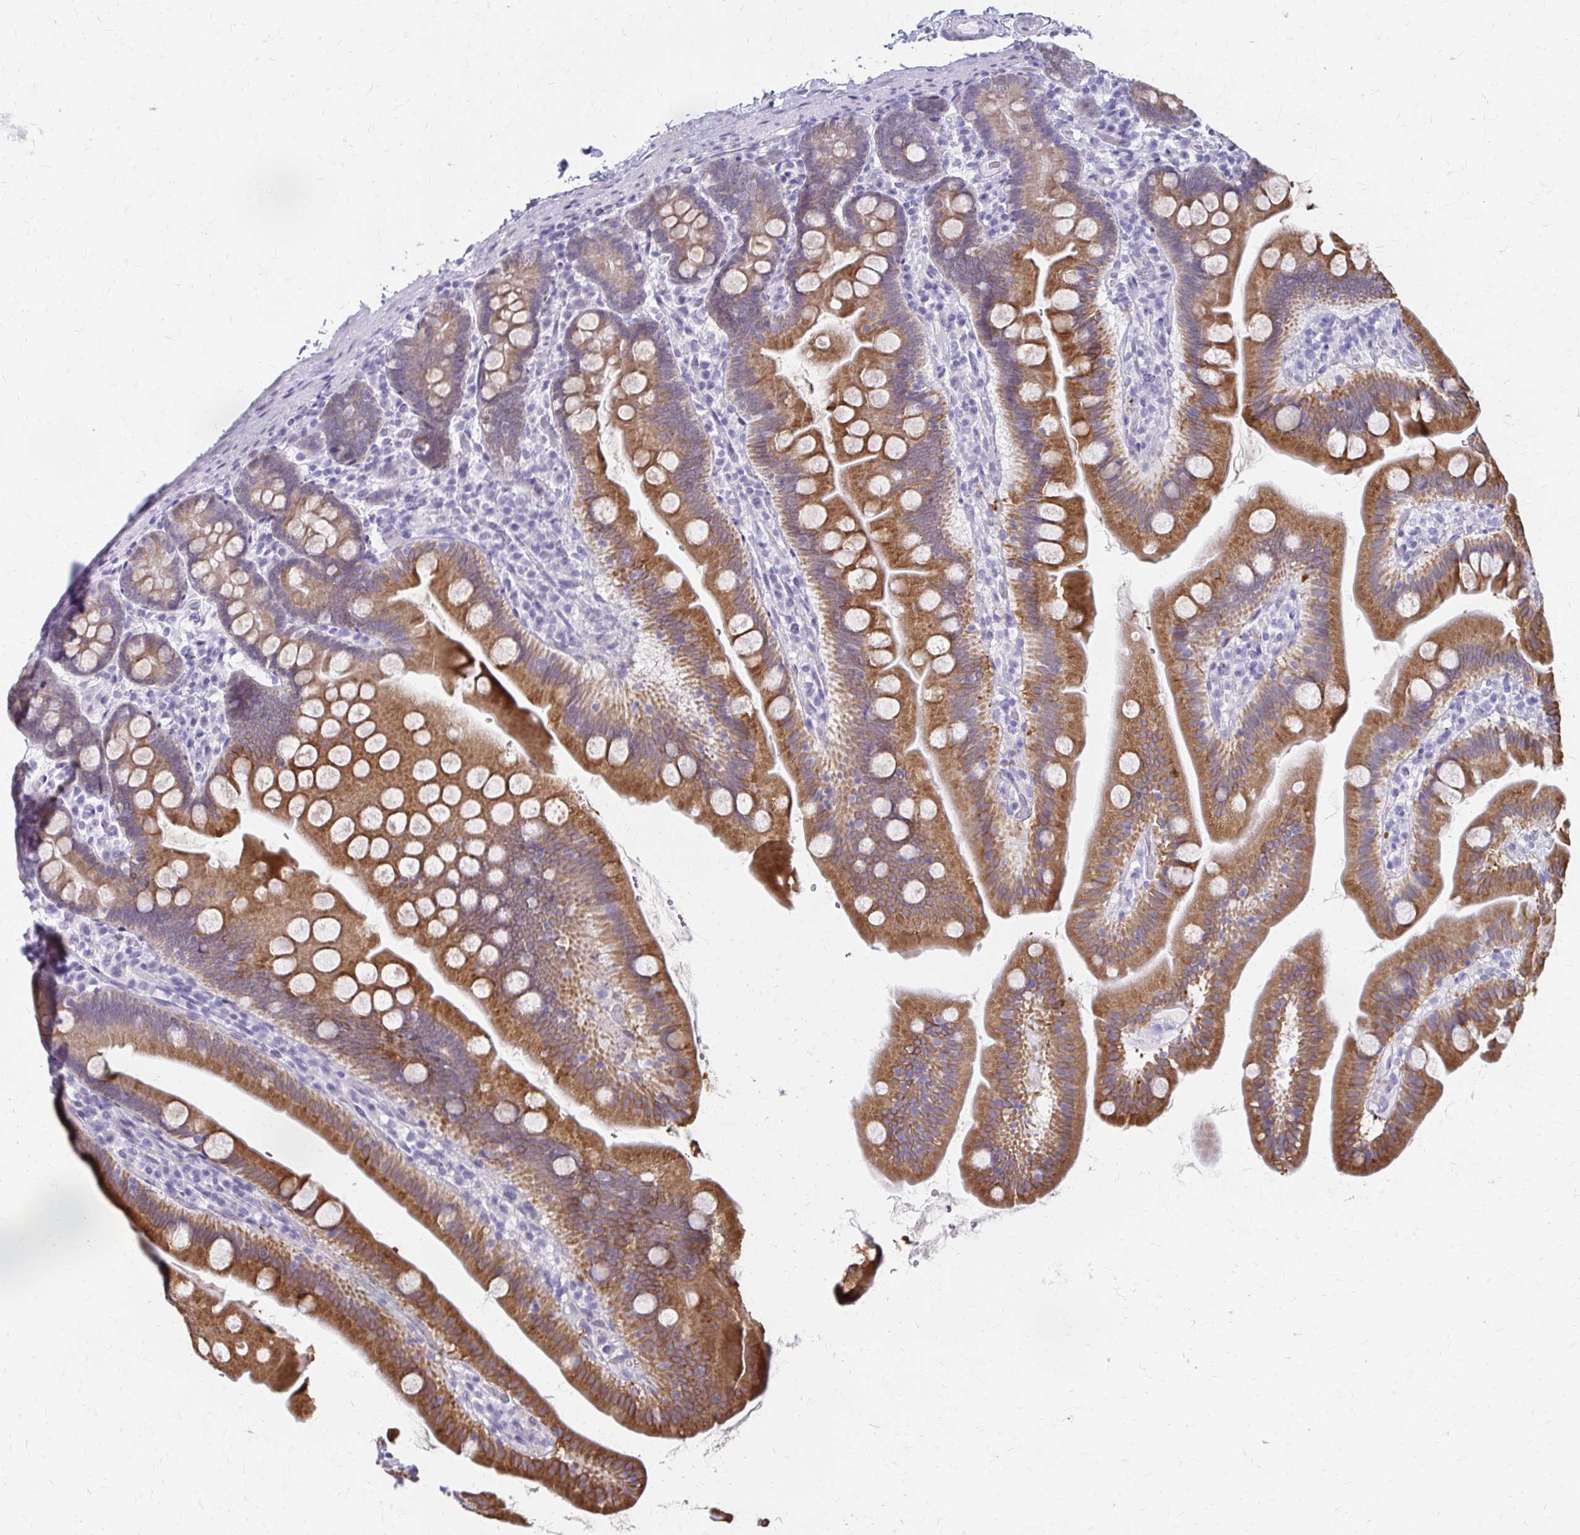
{"staining": {"intensity": "moderate", "quantity": ">75%", "location": "cytoplasmic/membranous"}, "tissue": "small intestine", "cell_type": "Glandular cells", "image_type": "normal", "snomed": [{"axis": "morphology", "description": "Normal tissue, NOS"}, {"axis": "topography", "description": "Small intestine"}], "caption": "IHC of benign small intestine displays medium levels of moderate cytoplasmic/membranous staining in approximately >75% of glandular cells. (Stains: DAB (3,3'-diaminobenzidine) in brown, nuclei in blue, Microscopy: brightfield microscopy at high magnification).", "gene": "CYB5A", "patient": {"sex": "female", "age": 68}}